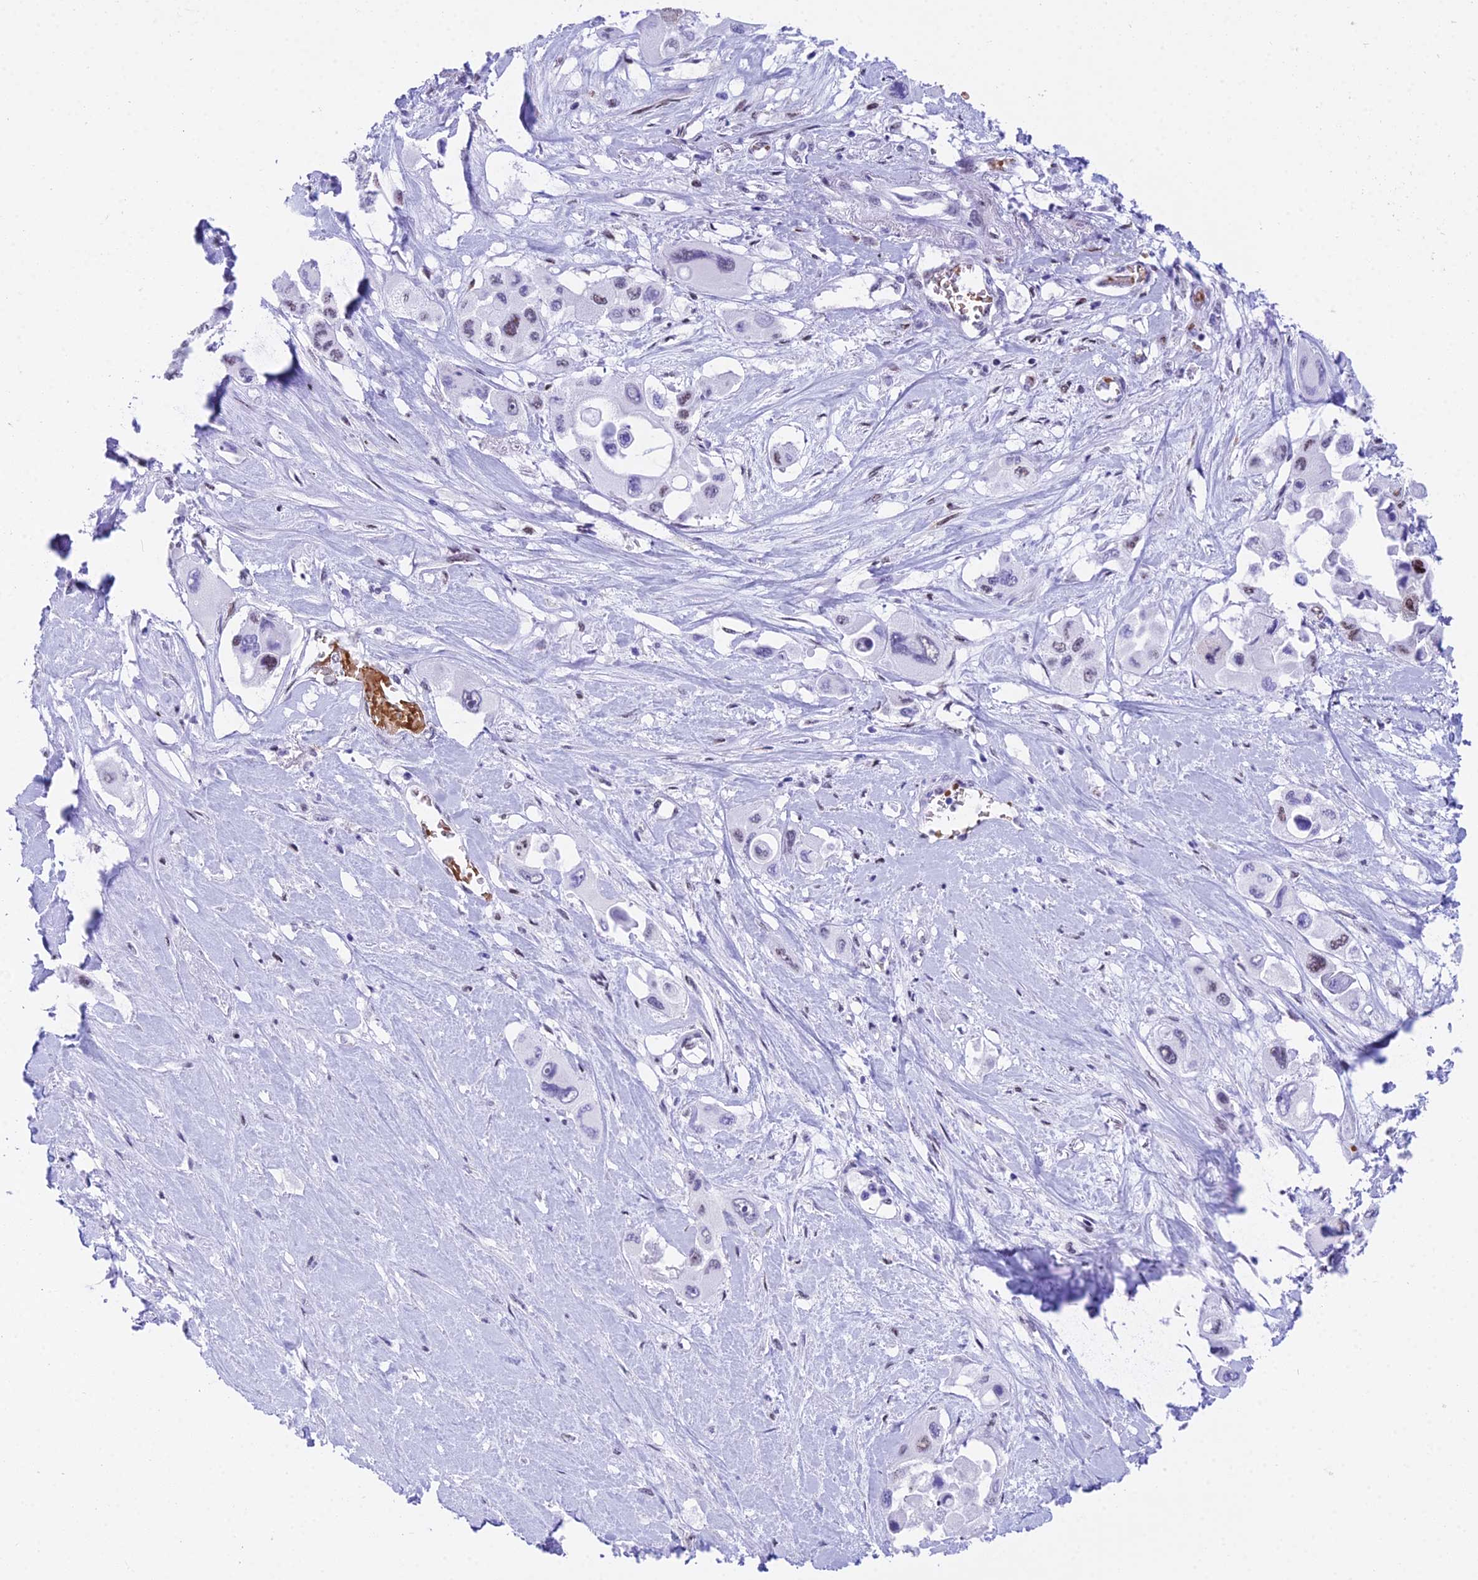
{"staining": {"intensity": "negative", "quantity": "none", "location": "none"}, "tissue": "pancreatic cancer", "cell_type": "Tumor cells", "image_type": "cancer", "snomed": [{"axis": "morphology", "description": "Adenocarcinoma, NOS"}, {"axis": "topography", "description": "Pancreas"}], "caption": "IHC of pancreatic cancer (adenocarcinoma) shows no positivity in tumor cells.", "gene": "RNPS1", "patient": {"sex": "male", "age": 92}}